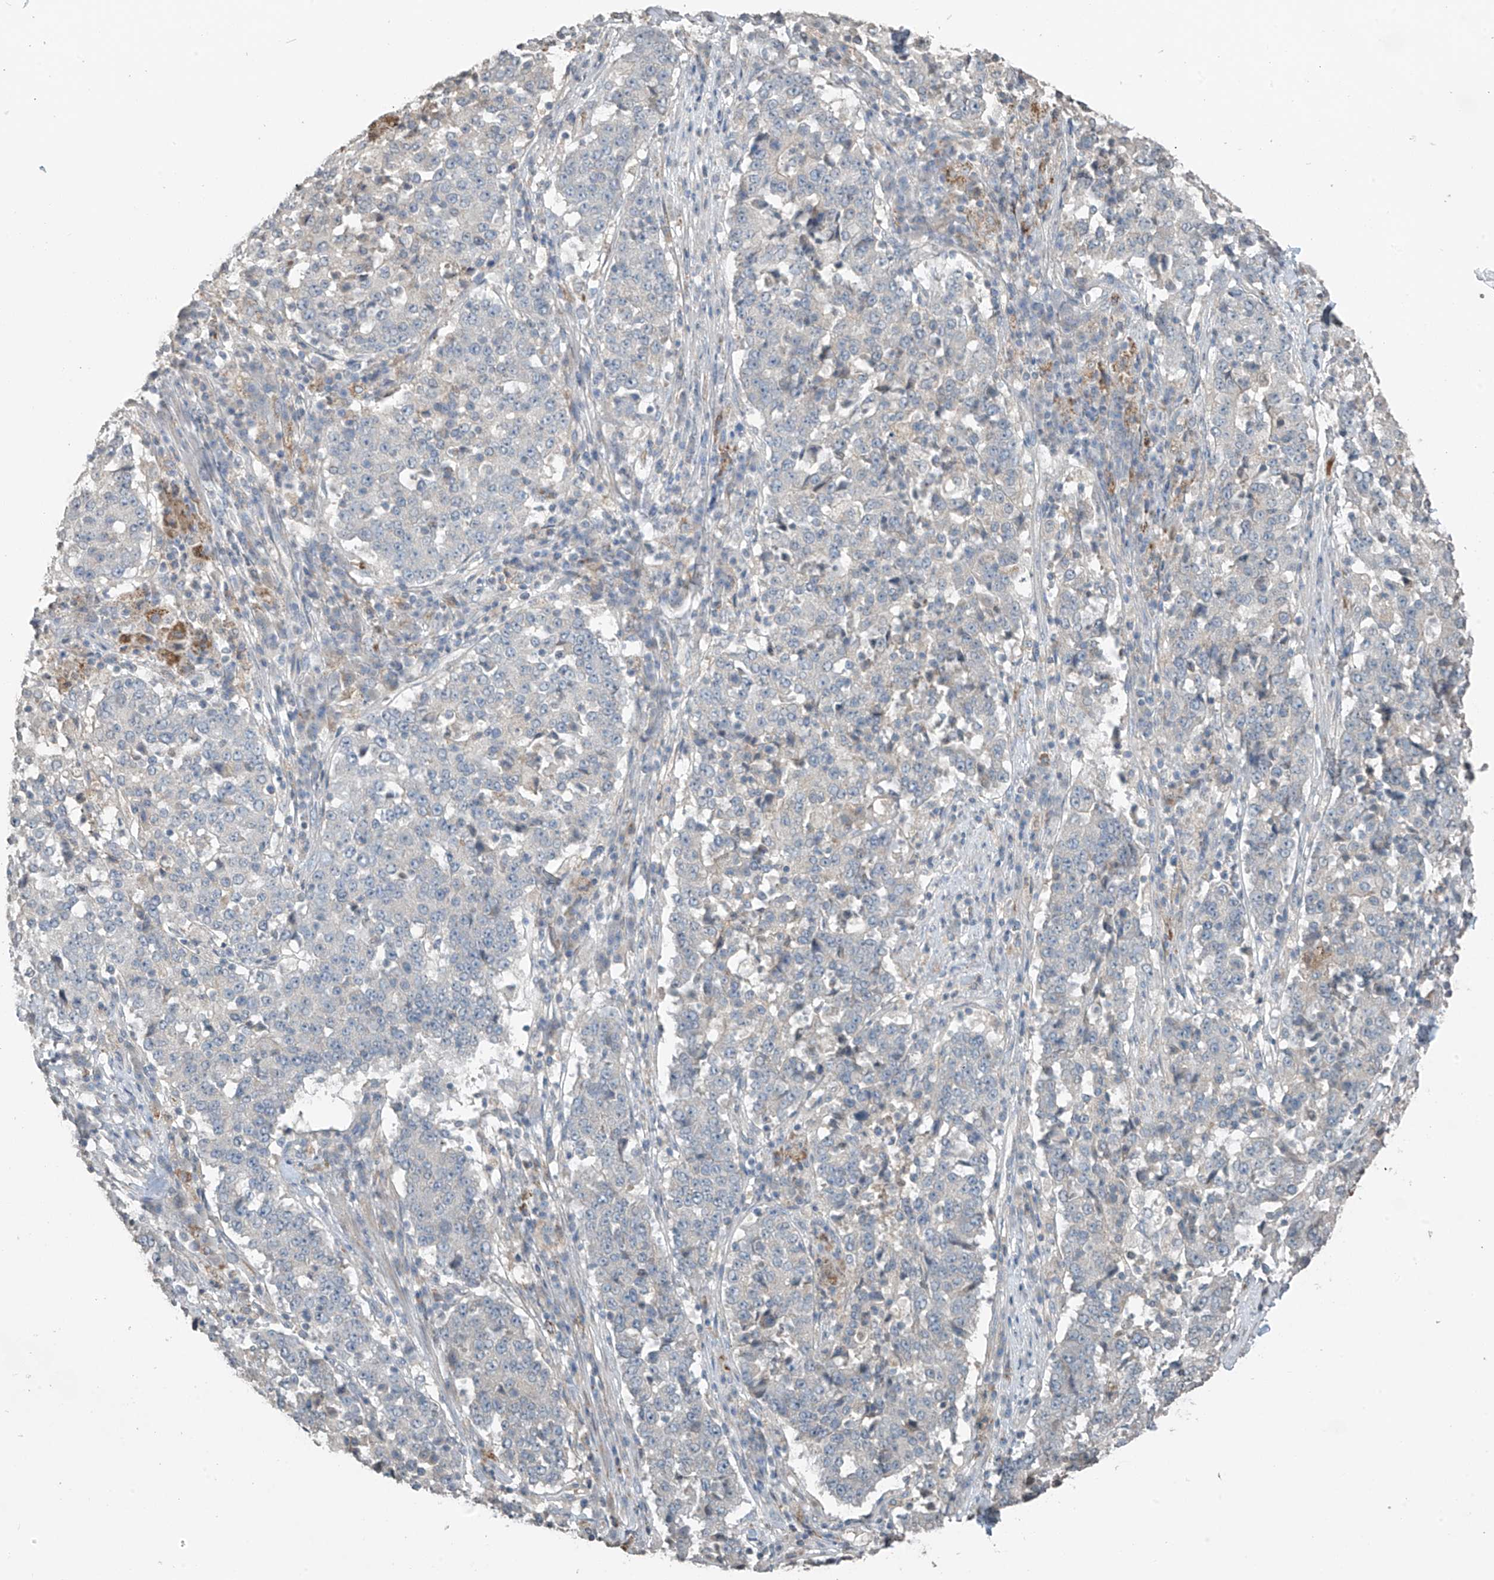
{"staining": {"intensity": "negative", "quantity": "none", "location": "none"}, "tissue": "stomach cancer", "cell_type": "Tumor cells", "image_type": "cancer", "snomed": [{"axis": "morphology", "description": "Adenocarcinoma, NOS"}, {"axis": "topography", "description": "Stomach"}], "caption": "The micrograph displays no staining of tumor cells in stomach cancer.", "gene": "HOXA11", "patient": {"sex": "male", "age": 59}}